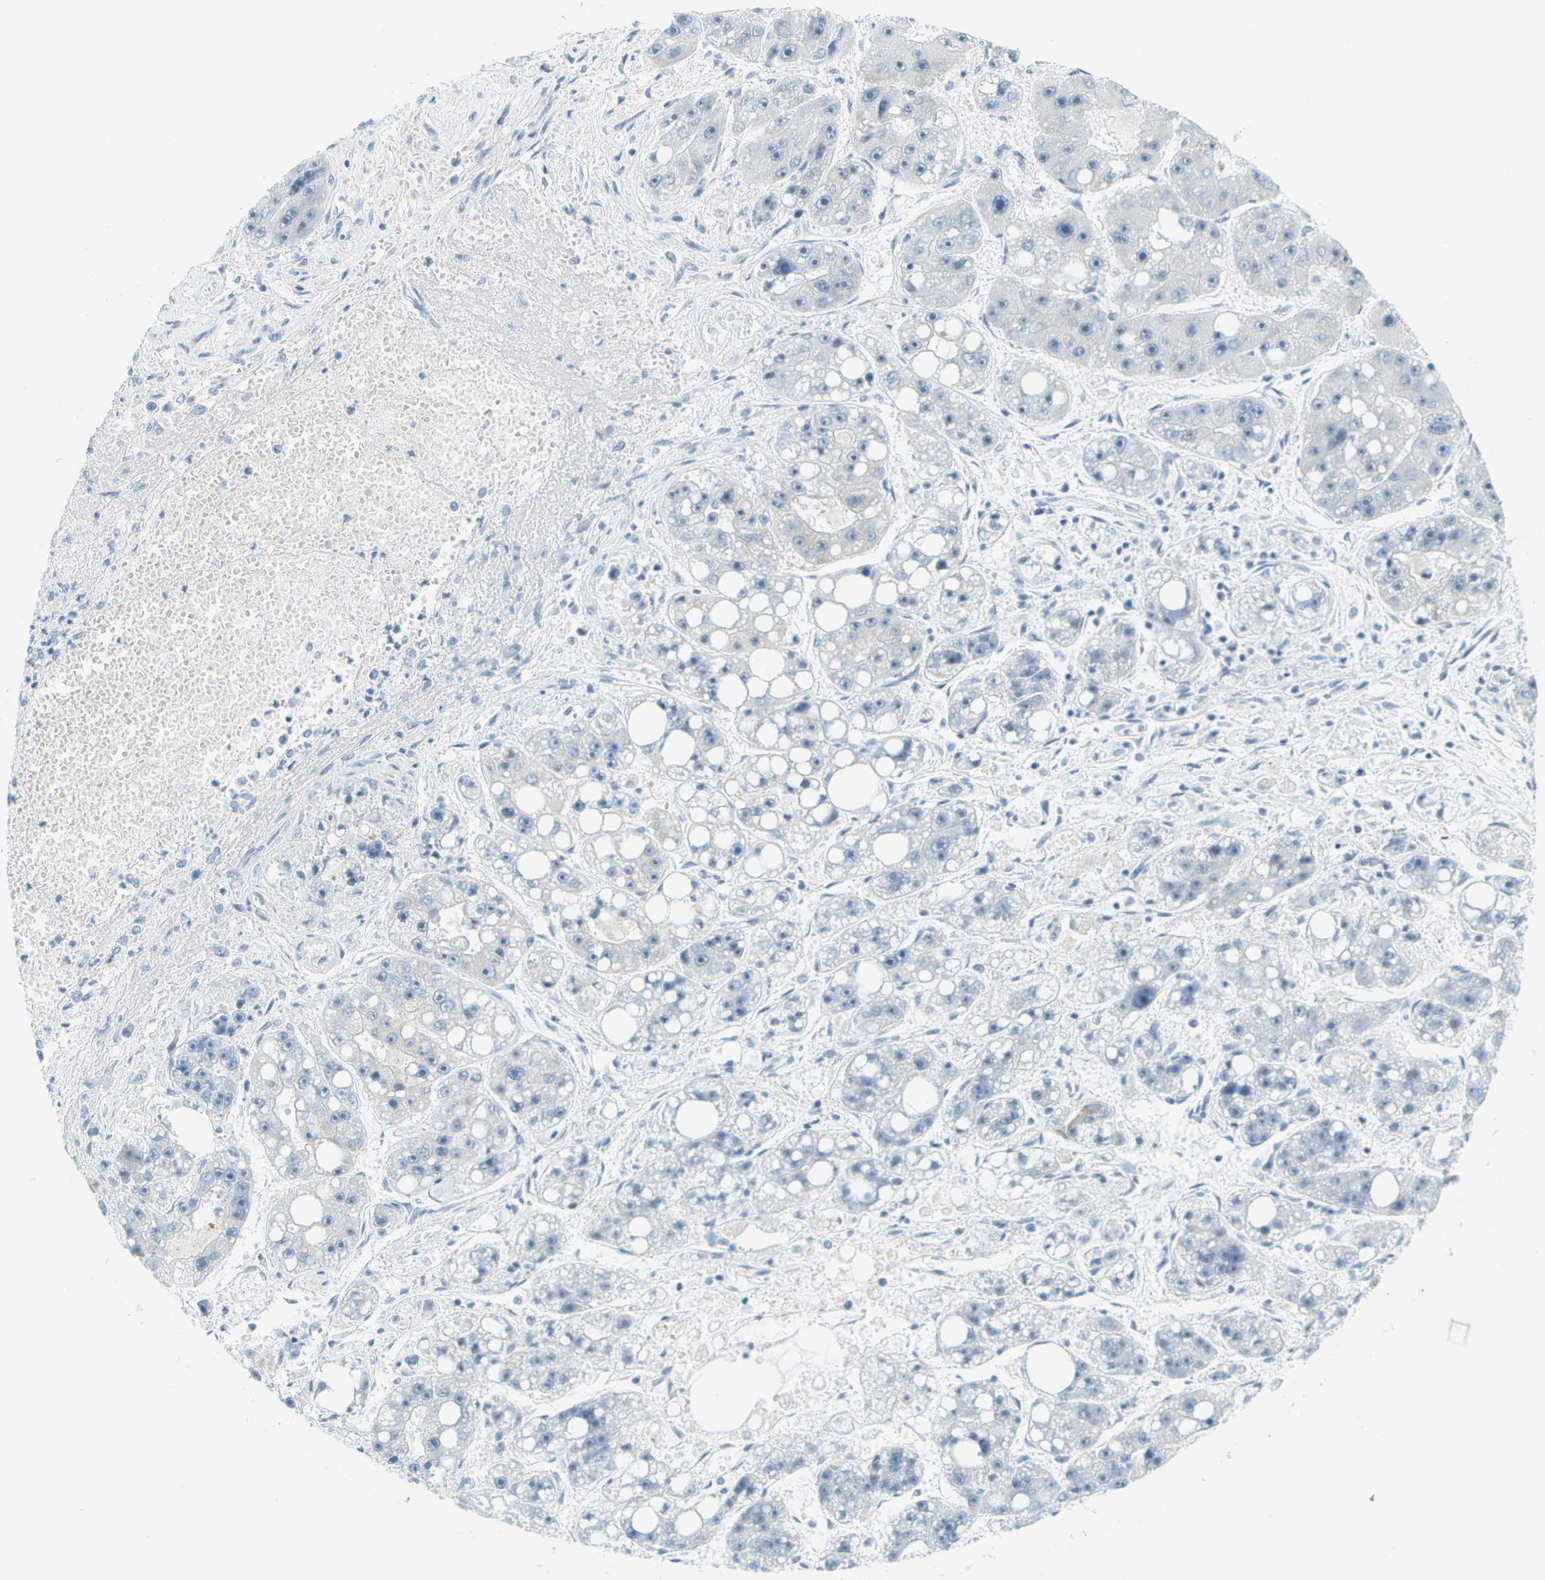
{"staining": {"intensity": "negative", "quantity": "none", "location": "none"}, "tissue": "liver cancer", "cell_type": "Tumor cells", "image_type": "cancer", "snomed": [{"axis": "morphology", "description": "Carcinoma, Hepatocellular, NOS"}, {"axis": "topography", "description": "Liver"}], "caption": "Immunohistochemistry of hepatocellular carcinoma (liver) exhibits no positivity in tumor cells. Nuclei are stained in blue.", "gene": "SMYD5", "patient": {"sex": "female", "age": 61}}